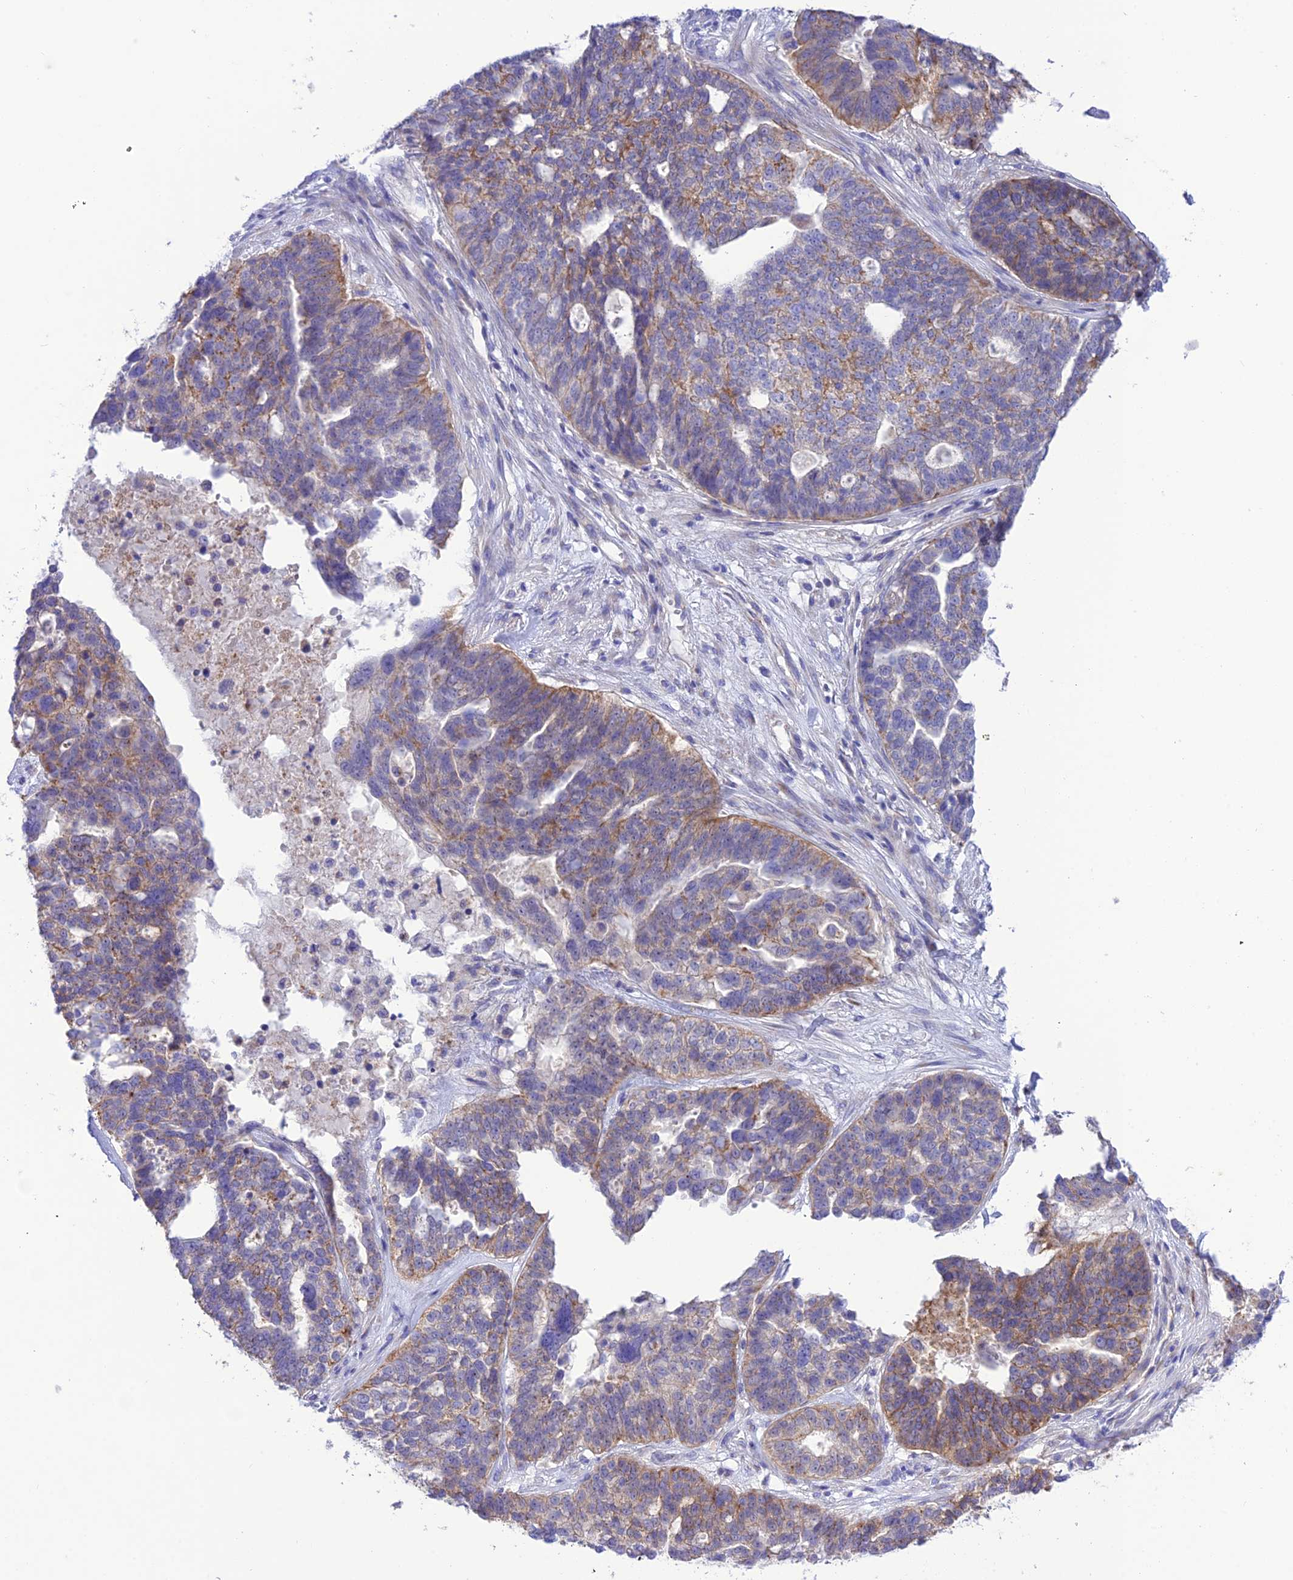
{"staining": {"intensity": "weak", "quantity": "25%-75%", "location": "cytoplasmic/membranous"}, "tissue": "ovarian cancer", "cell_type": "Tumor cells", "image_type": "cancer", "snomed": [{"axis": "morphology", "description": "Cystadenocarcinoma, serous, NOS"}, {"axis": "topography", "description": "Ovary"}], "caption": "The histopathology image shows staining of ovarian serous cystadenocarcinoma, revealing weak cytoplasmic/membranous protein staining (brown color) within tumor cells.", "gene": "CHSY3", "patient": {"sex": "female", "age": 59}}